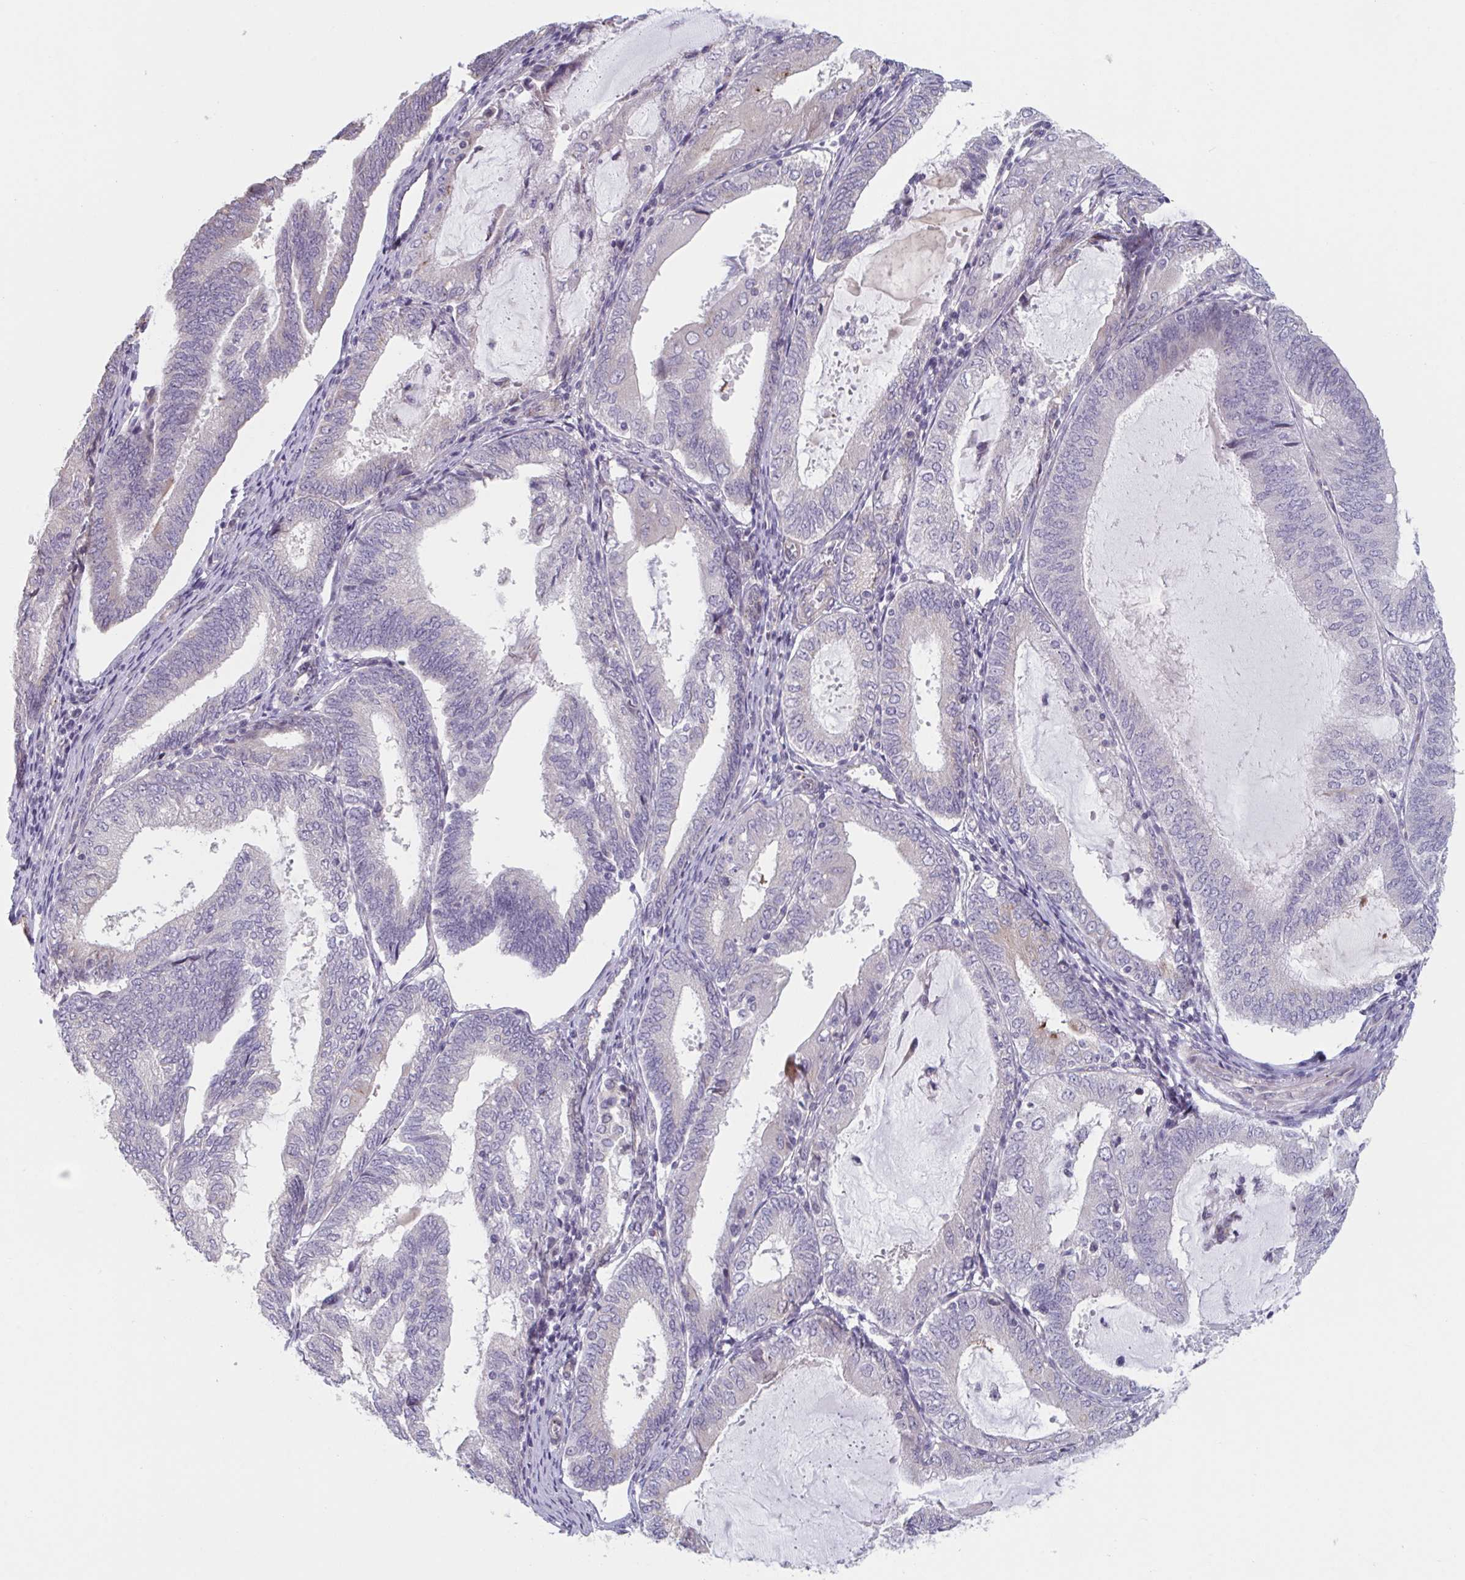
{"staining": {"intensity": "negative", "quantity": "none", "location": "none"}, "tissue": "endometrial cancer", "cell_type": "Tumor cells", "image_type": "cancer", "snomed": [{"axis": "morphology", "description": "Adenocarcinoma, NOS"}, {"axis": "topography", "description": "Endometrium"}], "caption": "This micrograph is of adenocarcinoma (endometrial) stained with immunohistochemistry (IHC) to label a protein in brown with the nuclei are counter-stained blue. There is no positivity in tumor cells. (DAB IHC, high magnification).", "gene": "TNFSF10", "patient": {"sex": "female", "age": 81}}